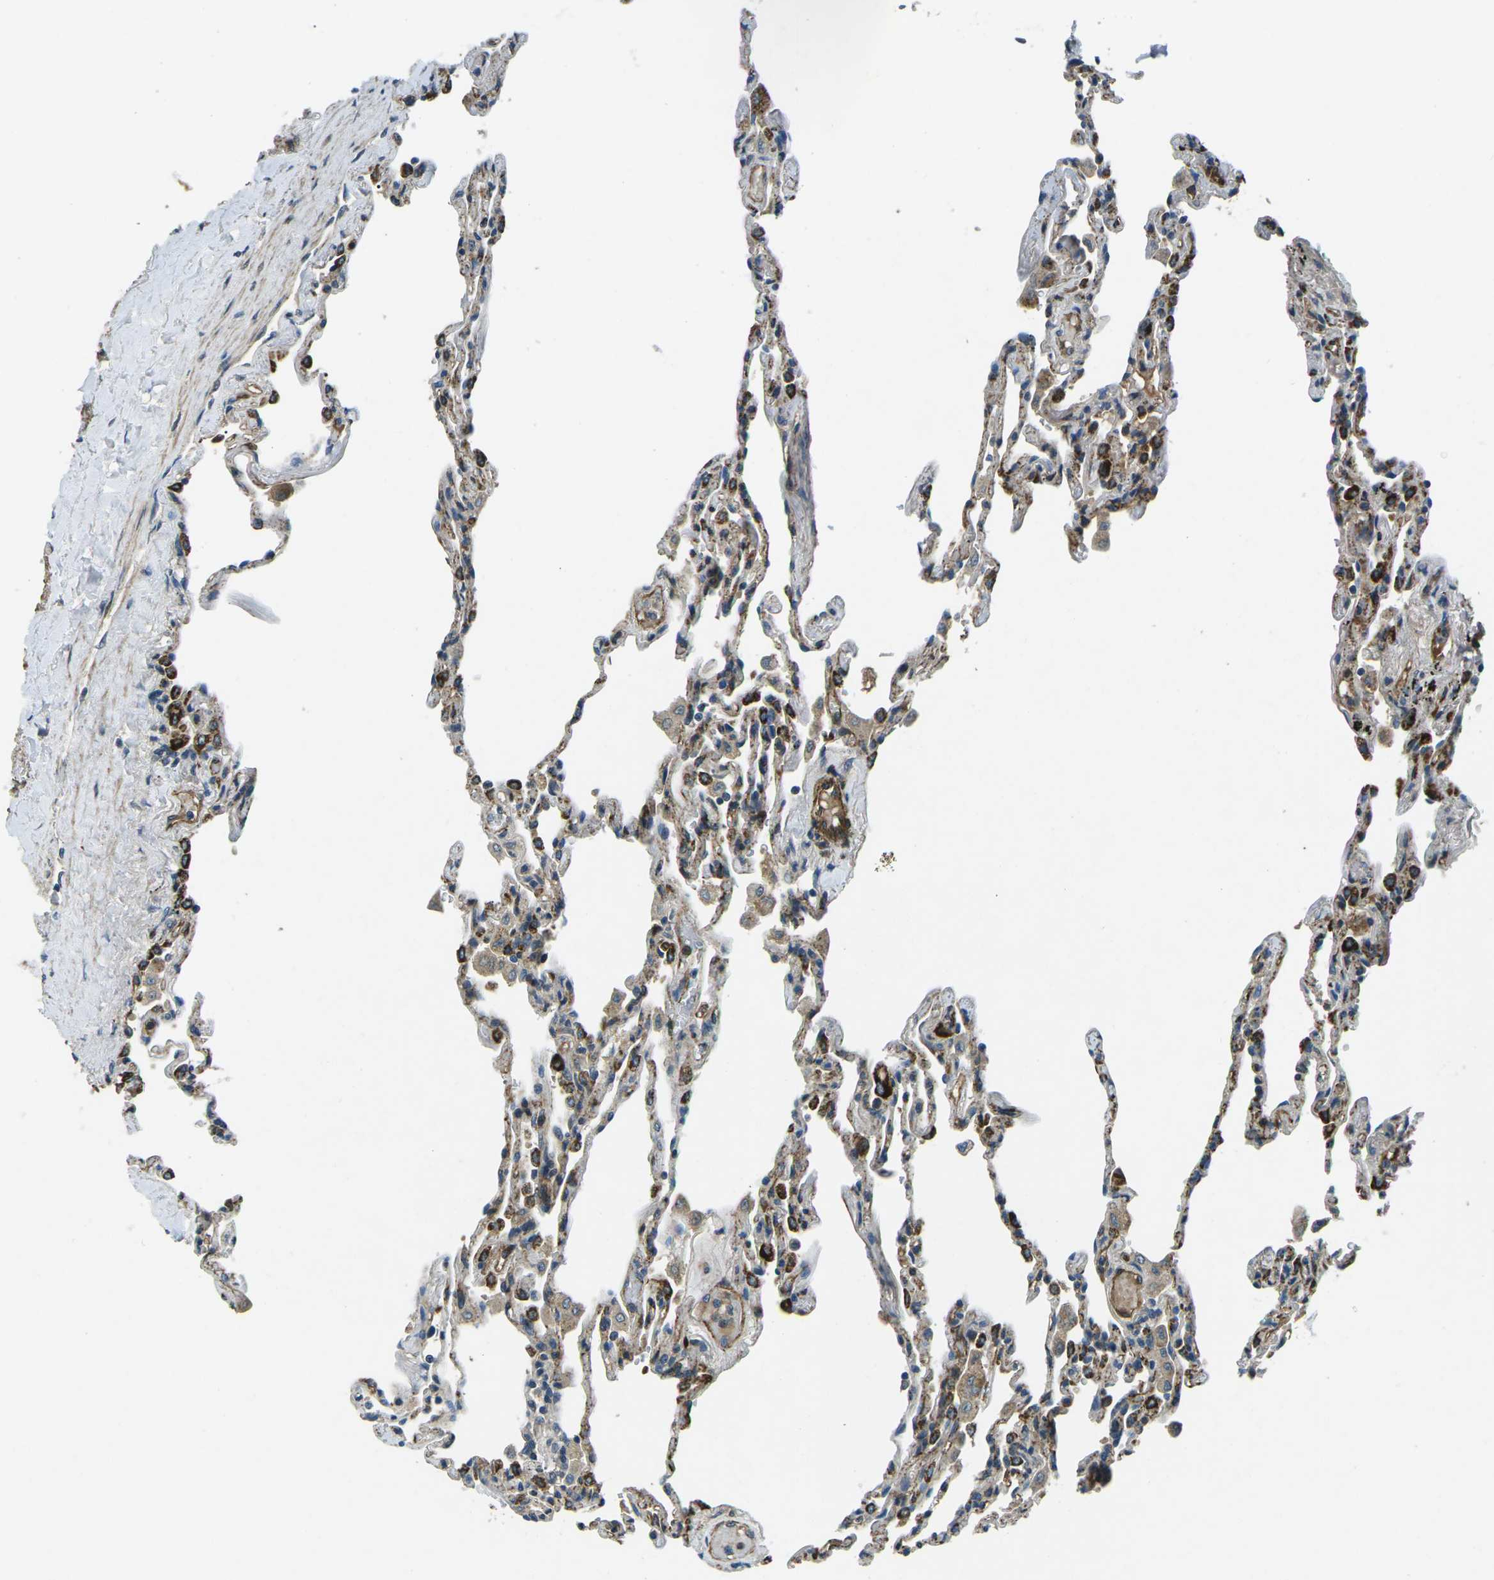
{"staining": {"intensity": "strong", "quantity": "<25%", "location": "cytoplasmic/membranous"}, "tissue": "lung", "cell_type": "Alveolar cells", "image_type": "normal", "snomed": [{"axis": "morphology", "description": "Normal tissue, NOS"}, {"axis": "topography", "description": "Lung"}], "caption": "Immunohistochemical staining of unremarkable lung demonstrates medium levels of strong cytoplasmic/membranous positivity in approximately <25% of alveolar cells. The protein of interest is shown in brown color, while the nuclei are stained blue.", "gene": "AFAP1", "patient": {"sex": "male", "age": 59}}